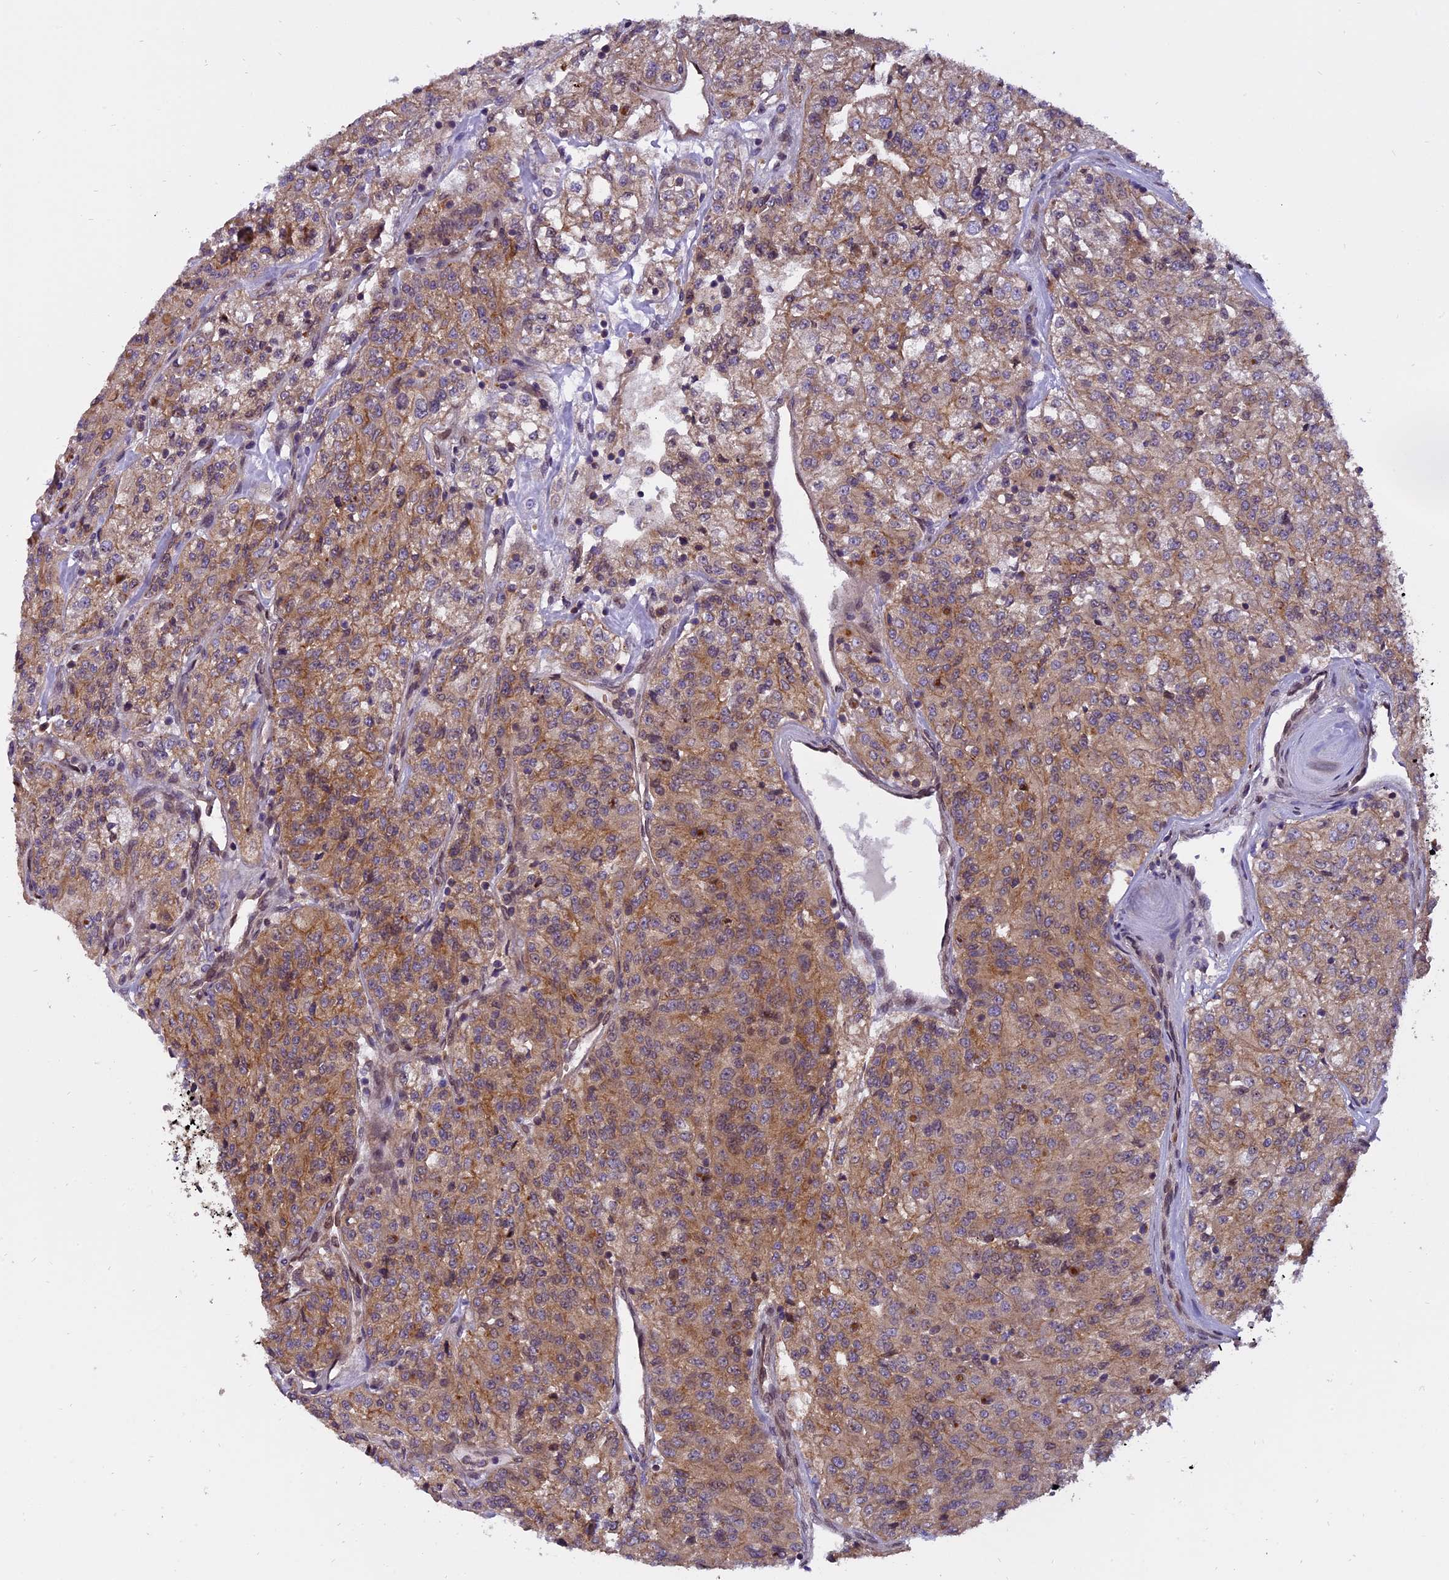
{"staining": {"intensity": "moderate", "quantity": ">75%", "location": "cytoplasmic/membranous"}, "tissue": "renal cancer", "cell_type": "Tumor cells", "image_type": "cancer", "snomed": [{"axis": "morphology", "description": "Adenocarcinoma, NOS"}, {"axis": "topography", "description": "Kidney"}], "caption": "Adenocarcinoma (renal) stained for a protein demonstrates moderate cytoplasmic/membranous positivity in tumor cells. Ihc stains the protein of interest in brown and the nuclei are stained blue.", "gene": "CHMP2A", "patient": {"sex": "female", "age": 63}}